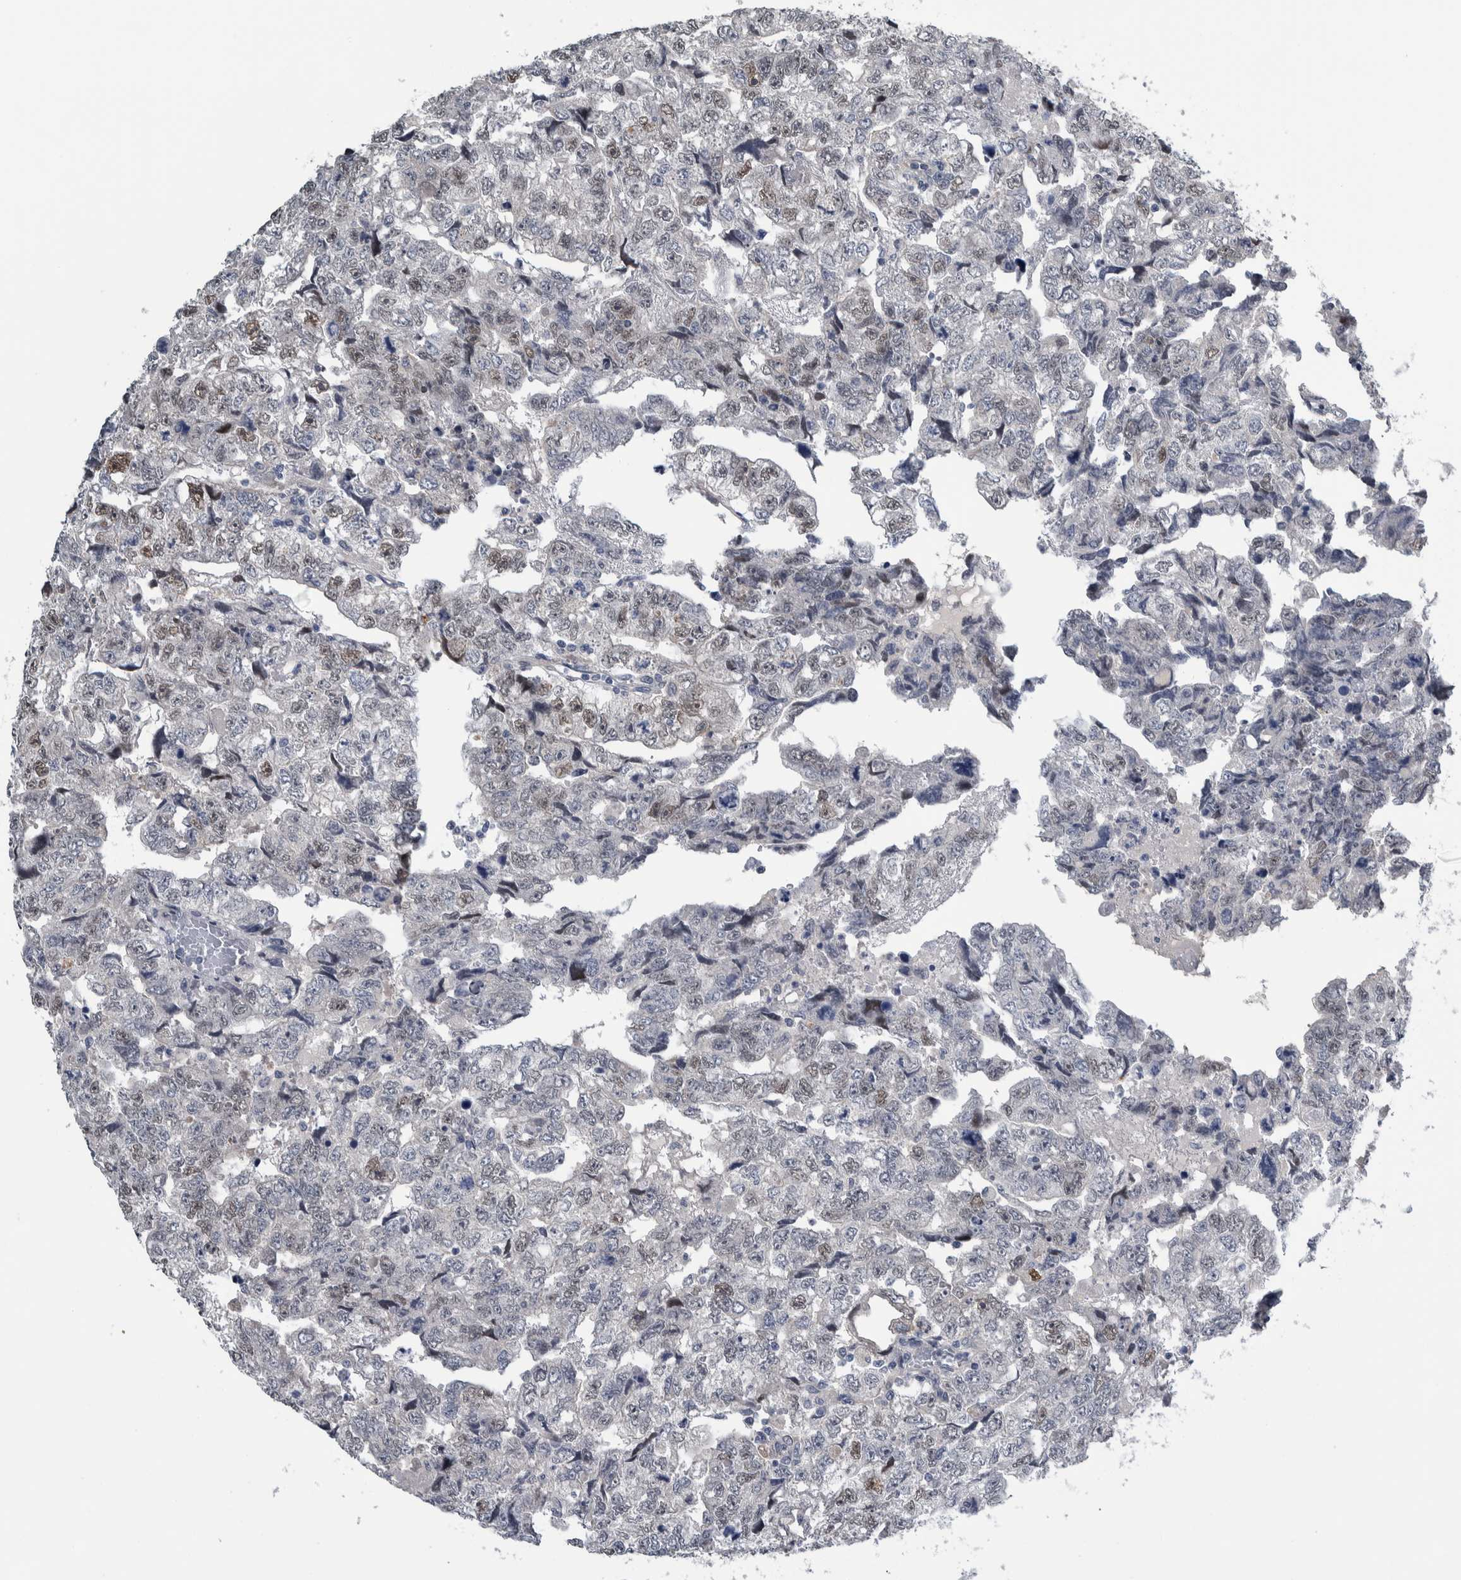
{"staining": {"intensity": "weak", "quantity": "<25%", "location": "nuclear"}, "tissue": "testis cancer", "cell_type": "Tumor cells", "image_type": "cancer", "snomed": [{"axis": "morphology", "description": "Carcinoma, Embryonal, NOS"}, {"axis": "topography", "description": "Testis"}], "caption": "An immunohistochemistry histopathology image of embryonal carcinoma (testis) is shown. There is no staining in tumor cells of embryonal carcinoma (testis).", "gene": "COL14A1", "patient": {"sex": "male", "age": 36}}